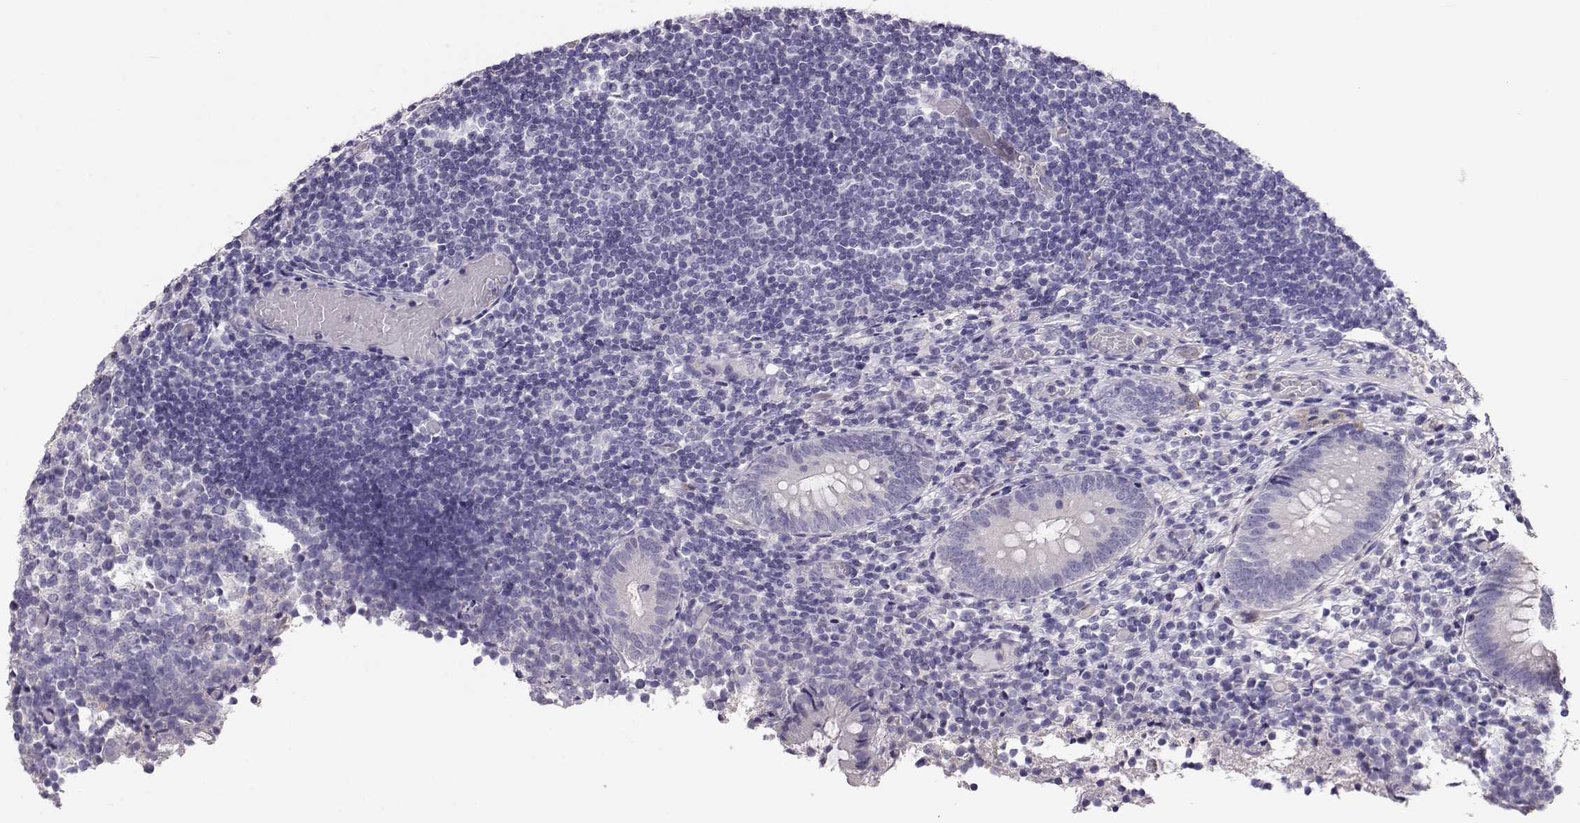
{"staining": {"intensity": "negative", "quantity": "none", "location": "none"}, "tissue": "appendix", "cell_type": "Glandular cells", "image_type": "normal", "snomed": [{"axis": "morphology", "description": "Normal tissue, NOS"}, {"axis": "topography", "description": "Appendix"}], "caption": "There is no significant positivity in glandular cells of appendix.", "gene": "ENDOU", "patient": {"sex": "female", "age": 32}}